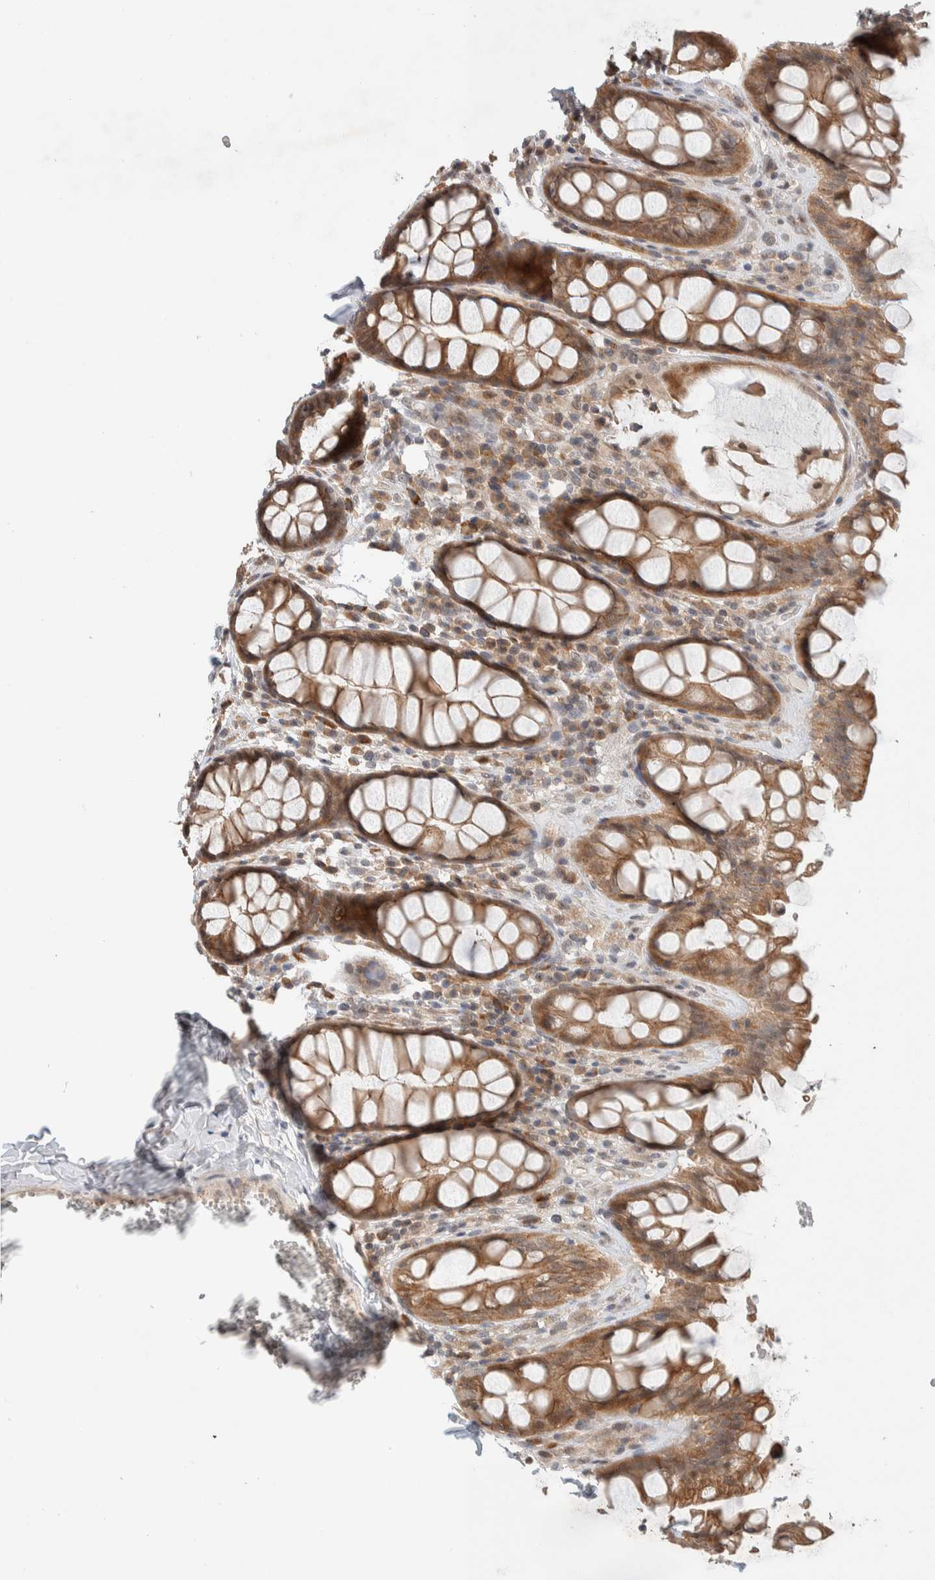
{"staining": {"intensity": "moderate", "quantity": ">75%", "location": "cytoplasmic/membranous"}, "tissue": "rectum", "cell_type": "Glandular cells", "image_type": "normal", "snomed": [{"axis": "morphology", "description": "Normal tissue, NOS"}, {"axis": "topography", "description": "Rectum"}], "caption": "High-power microscopy captured an IHC micrograph of unremarkable rectum, revealing moderate cytoplasmic/membranous staining in about >75% of glandular cells. The staining was performed using DAB to visualize the protein expression in brown, while the nuclei were stained in blue with hematoxylin (Magnification: 20x).", "gene": "DEPTOR", "patient": {"sex": "male", "age": 64}}